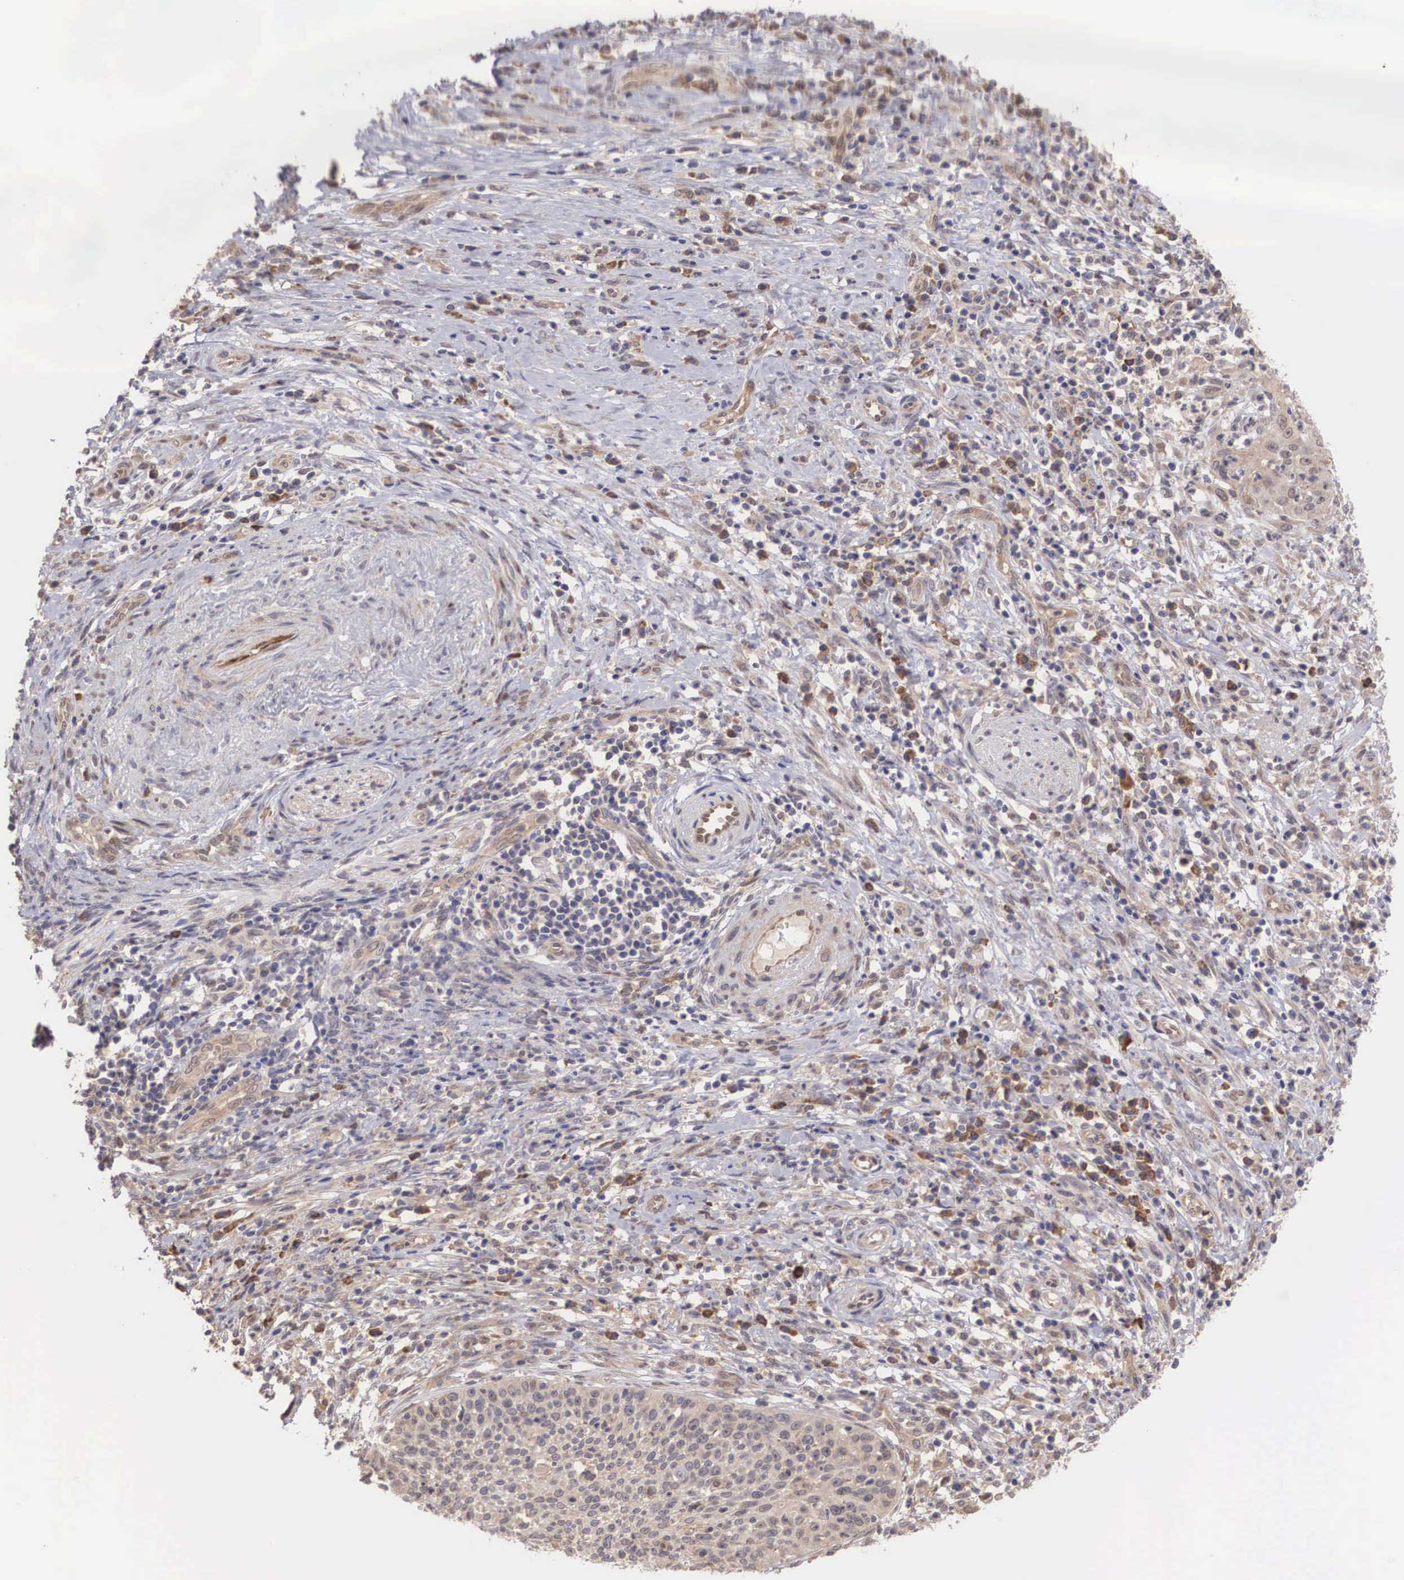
{"staining": {"intensity": "weak", "quantity": ">75%", "location": "cytoplasmic/membranous"}, "tissue": "cervical cancer", "cell_type": "Tumor cells", "image_type": "cancer", "snomed": [{"axis": "morphology", "description": "Squamous cell carcinoma, NOS"}, {"axis": "topography", "description": "Cervix"}], "caption": "High-magnification brightfield microscopy of cervical cancer (squamous cell carcinoma) stained with DAB (brown) and counterstained with hematoxylin (blue). tumor cells exhibit weak cytoplasmic/membranous staining is identified in approximately>75% of cells.", "gene": "DNAJB7", "patient": {"sex": "female", "age": 41}}